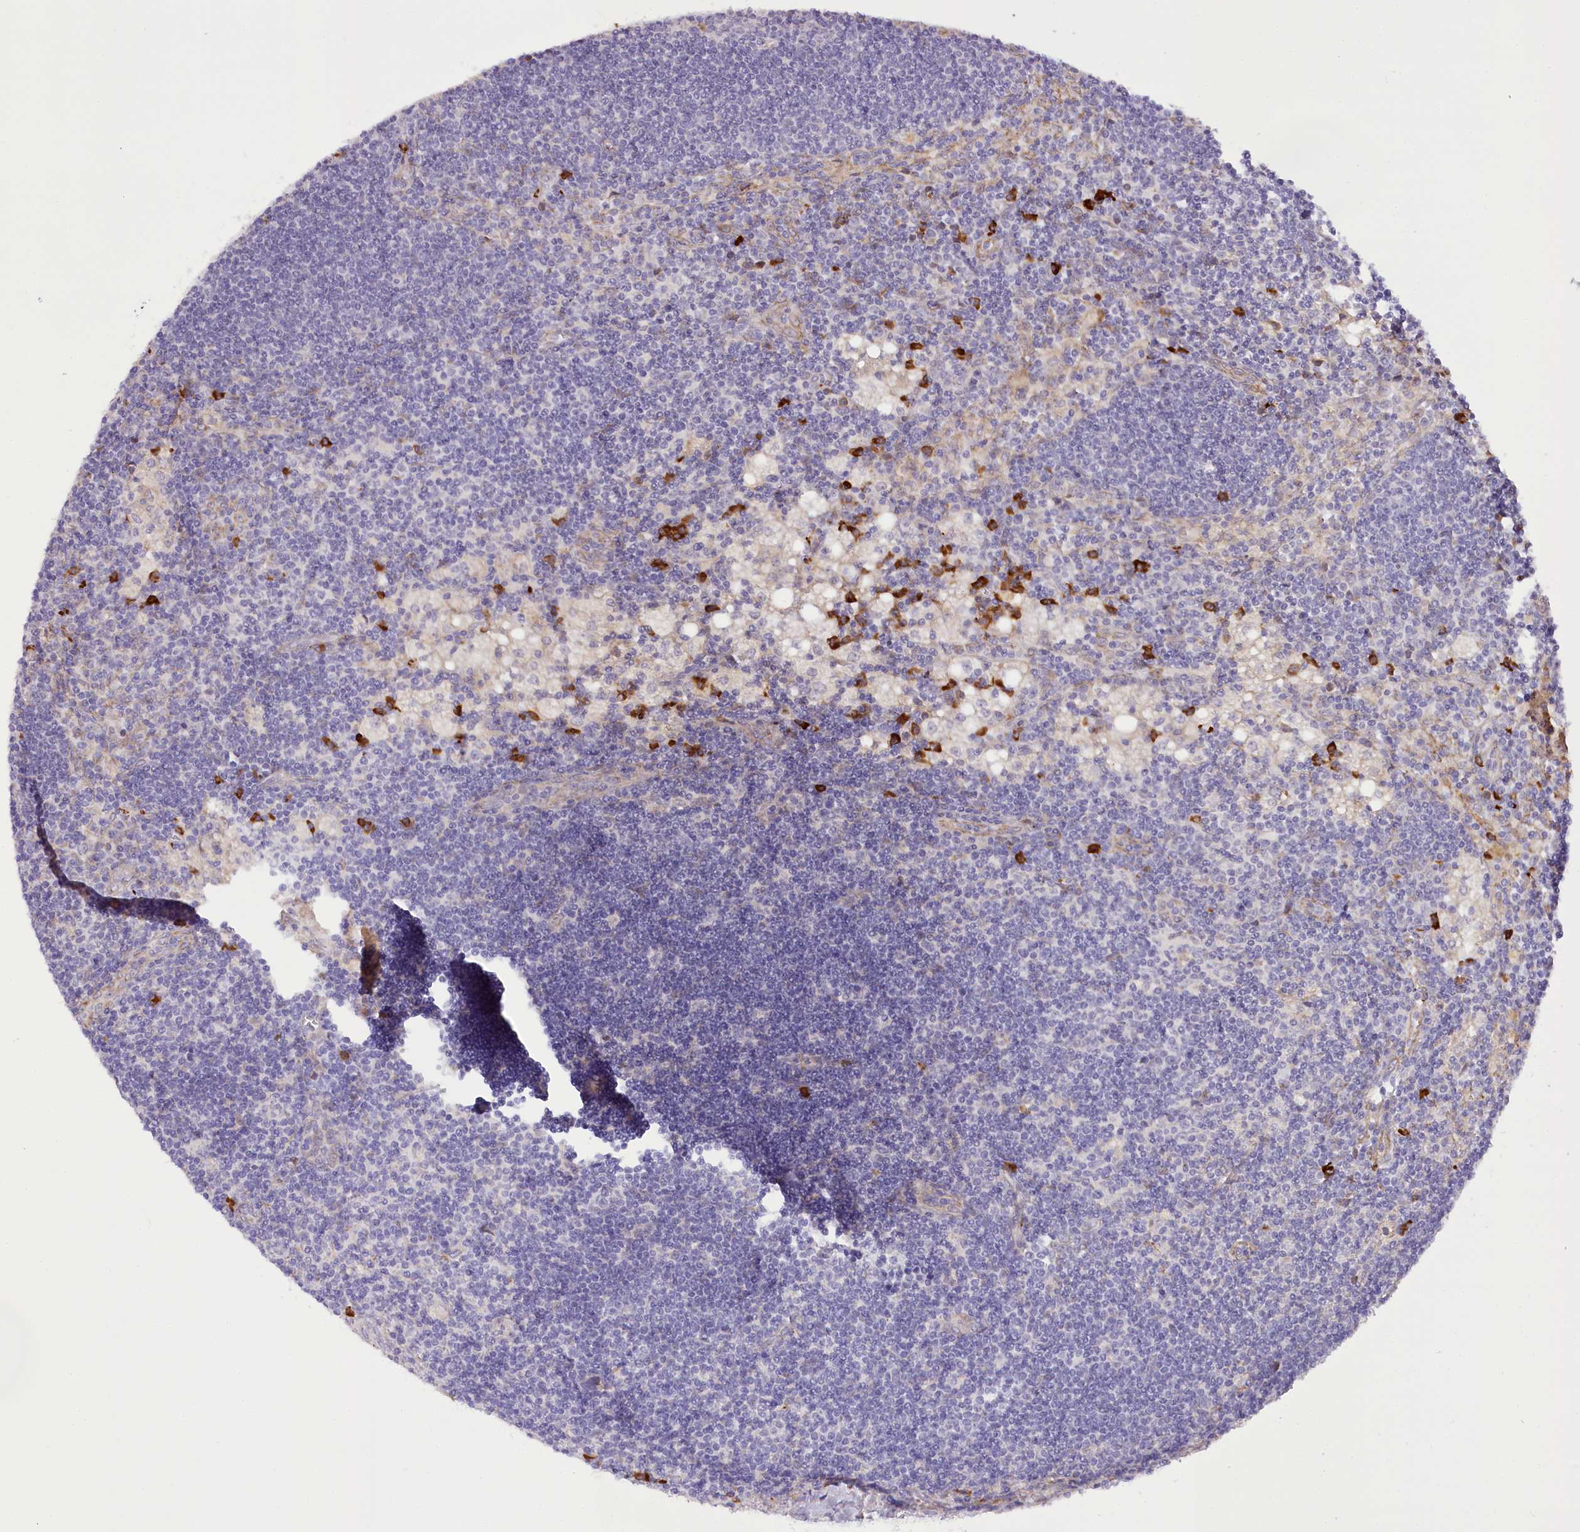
{"staining": {"intensity": "negative", "quantity": "none", "location": "none"}, "tissue": "lymph node", "cell_type": "Germinal center cells", "image_type": "normal", "snomed": [{"axis": "morphology", "description": "Normal tissue, NOS"}, {"axis": "topography", "description": "Lymph node"}], "caption": "The histopathology image demonstrates no significant positivity in germinal center cells of lymph node. (DAB immunohistochemistry (IHC) visualized using brightfield microscopy, high magnification).", "gene": "NCKAP5", "patient": {"sex": "male", "age": 24}}